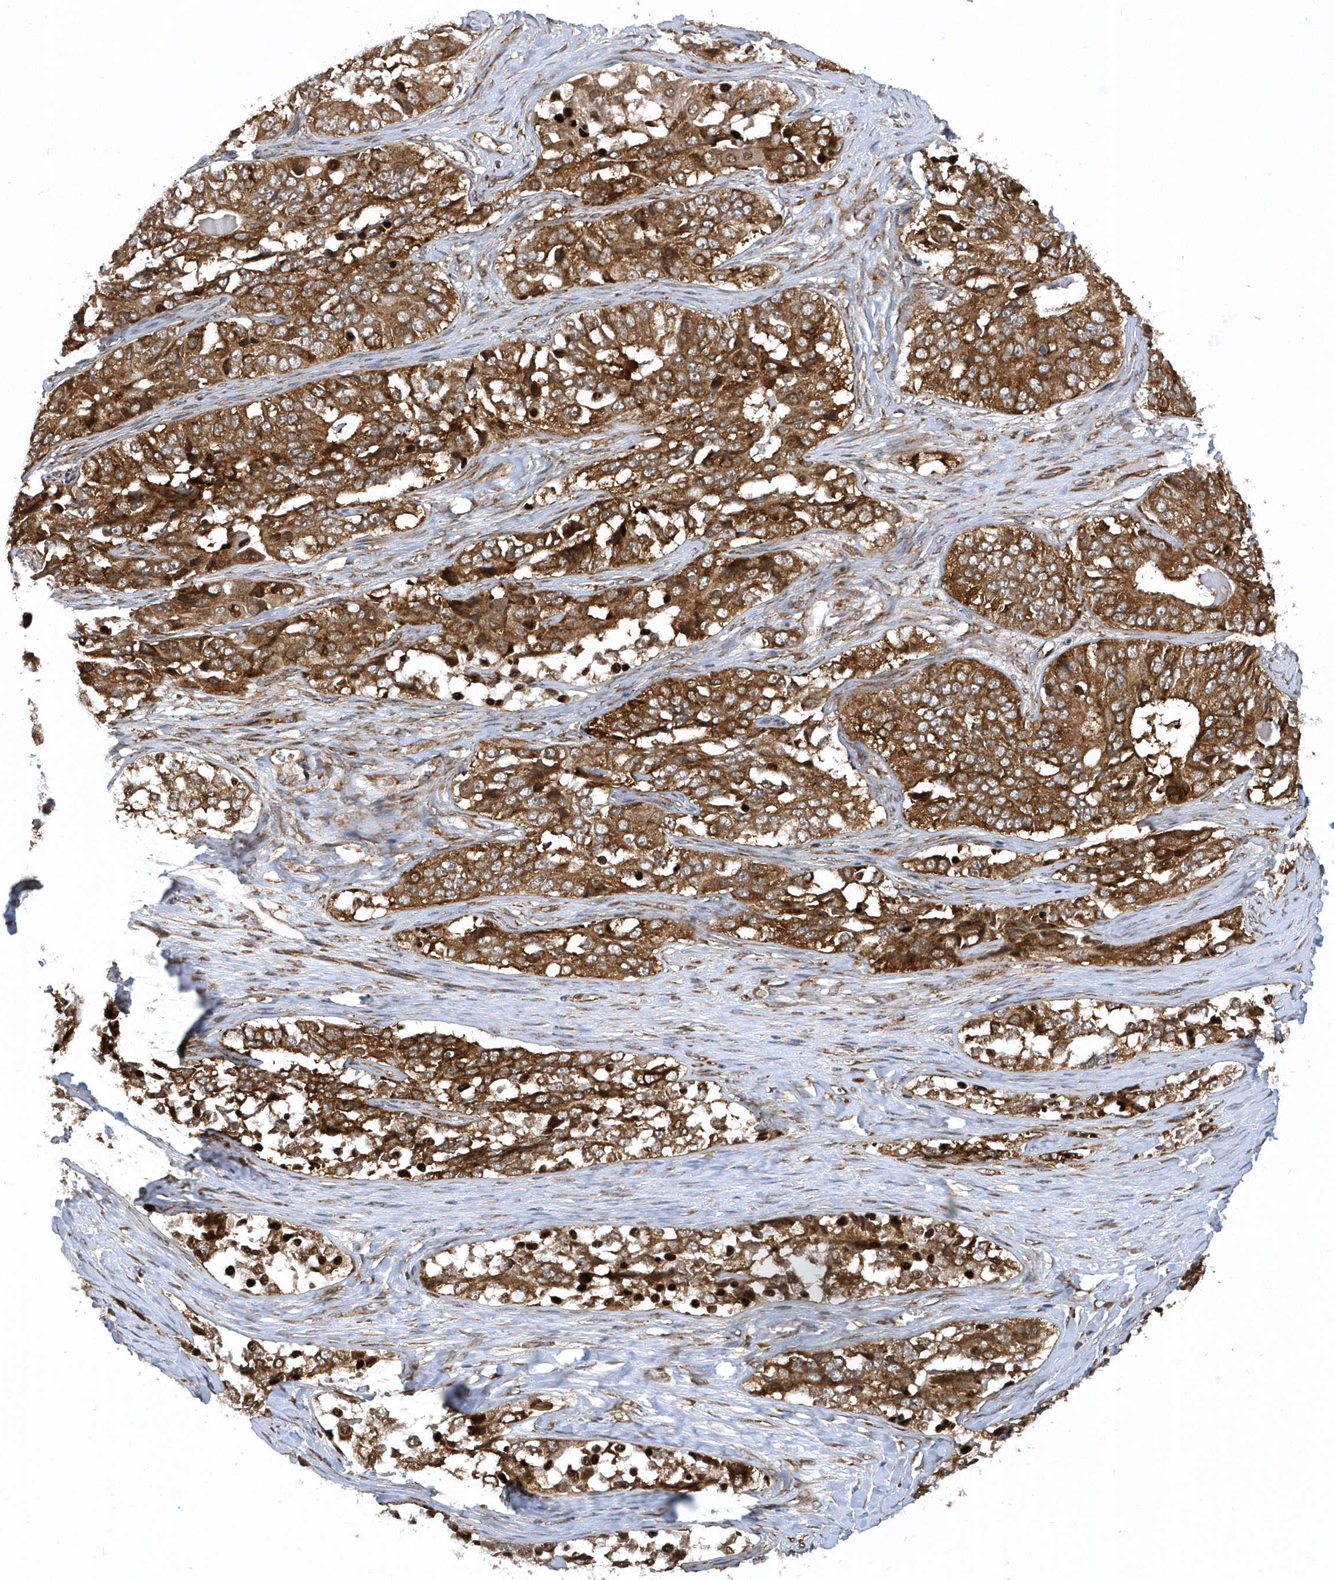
{"staining": {"intensity": "strong", "quantity": ">75%", "location": "cytoplasmic/membranous,nuclear"}, "tissue": "ovarian cancer", "cell_type": "Tumor cells", "image_type": "cancer", "snomed": [{"axis": "morphology", "description": "Carcinoma, endometroid"}, {"axis": "topography", "description": "Ovary"}], "caption": "Endometroid carcinoma (ovarian) tissue shows strong cytoplasmic/membranous and nuclear expression in about >75% of tumor cells", "gene": "PHF1", "patient": {"sex": "female", "age": 51}}